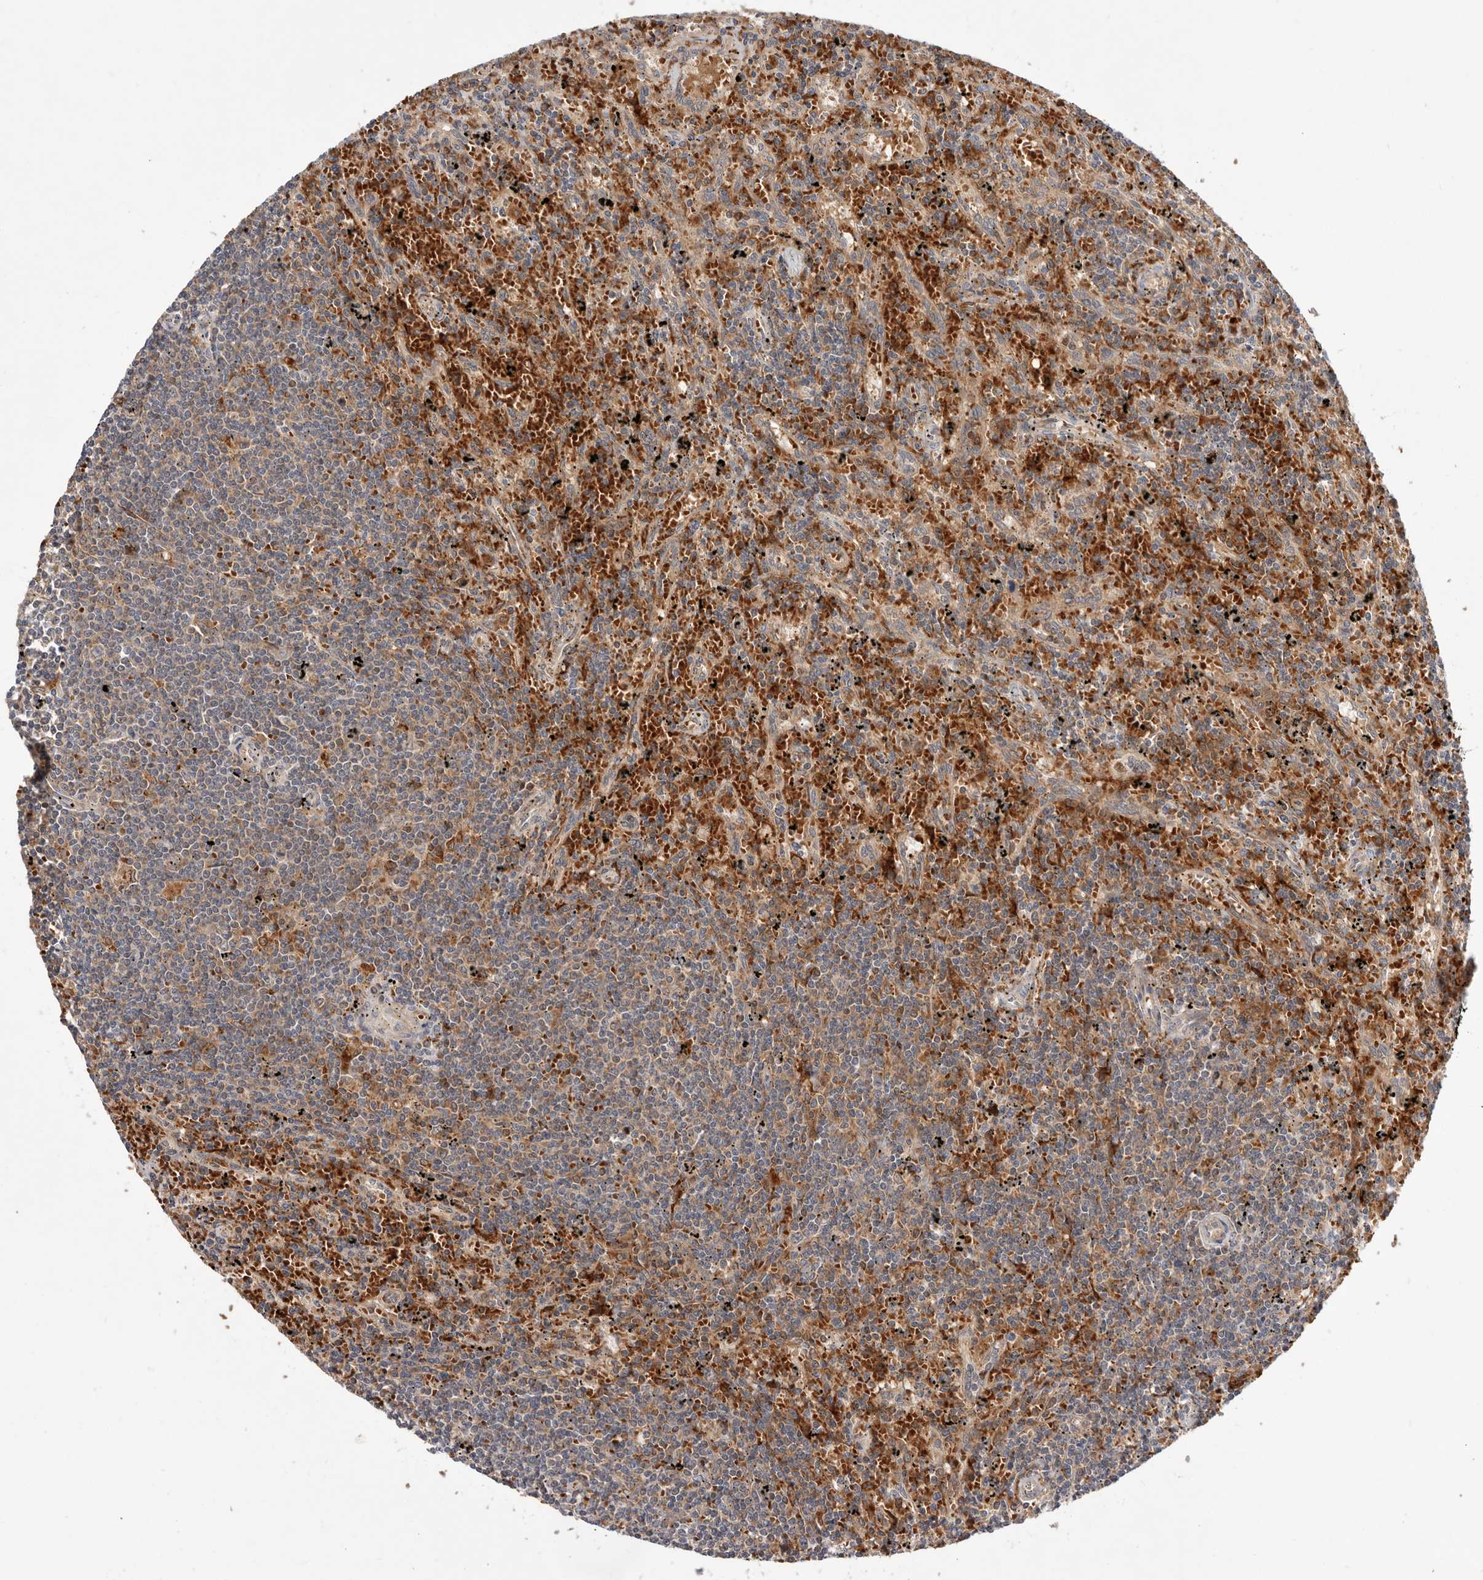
{"staining": {"intensity": "moderate", "quantity": "<25%", "location": "cytoplasmic/membranous"}, "tissue": "lymphoma", "cell_type": "Tumor cells", "image_type": "cancer", "snomed": [{"axis": "morphology", "description": "Malignant lymphoma, non-Hodgkin's type, Low grade"}, {"axis": "topography", "description": "Spleen"}], "caption": "Immunohistochemical staining of lymphoma shows low levels of moderate cytoplasmic/membranous protein expression in about <25% of tumor cells.", "gene": "RNF213", "patient": {"sex": "male", "age": 76}}